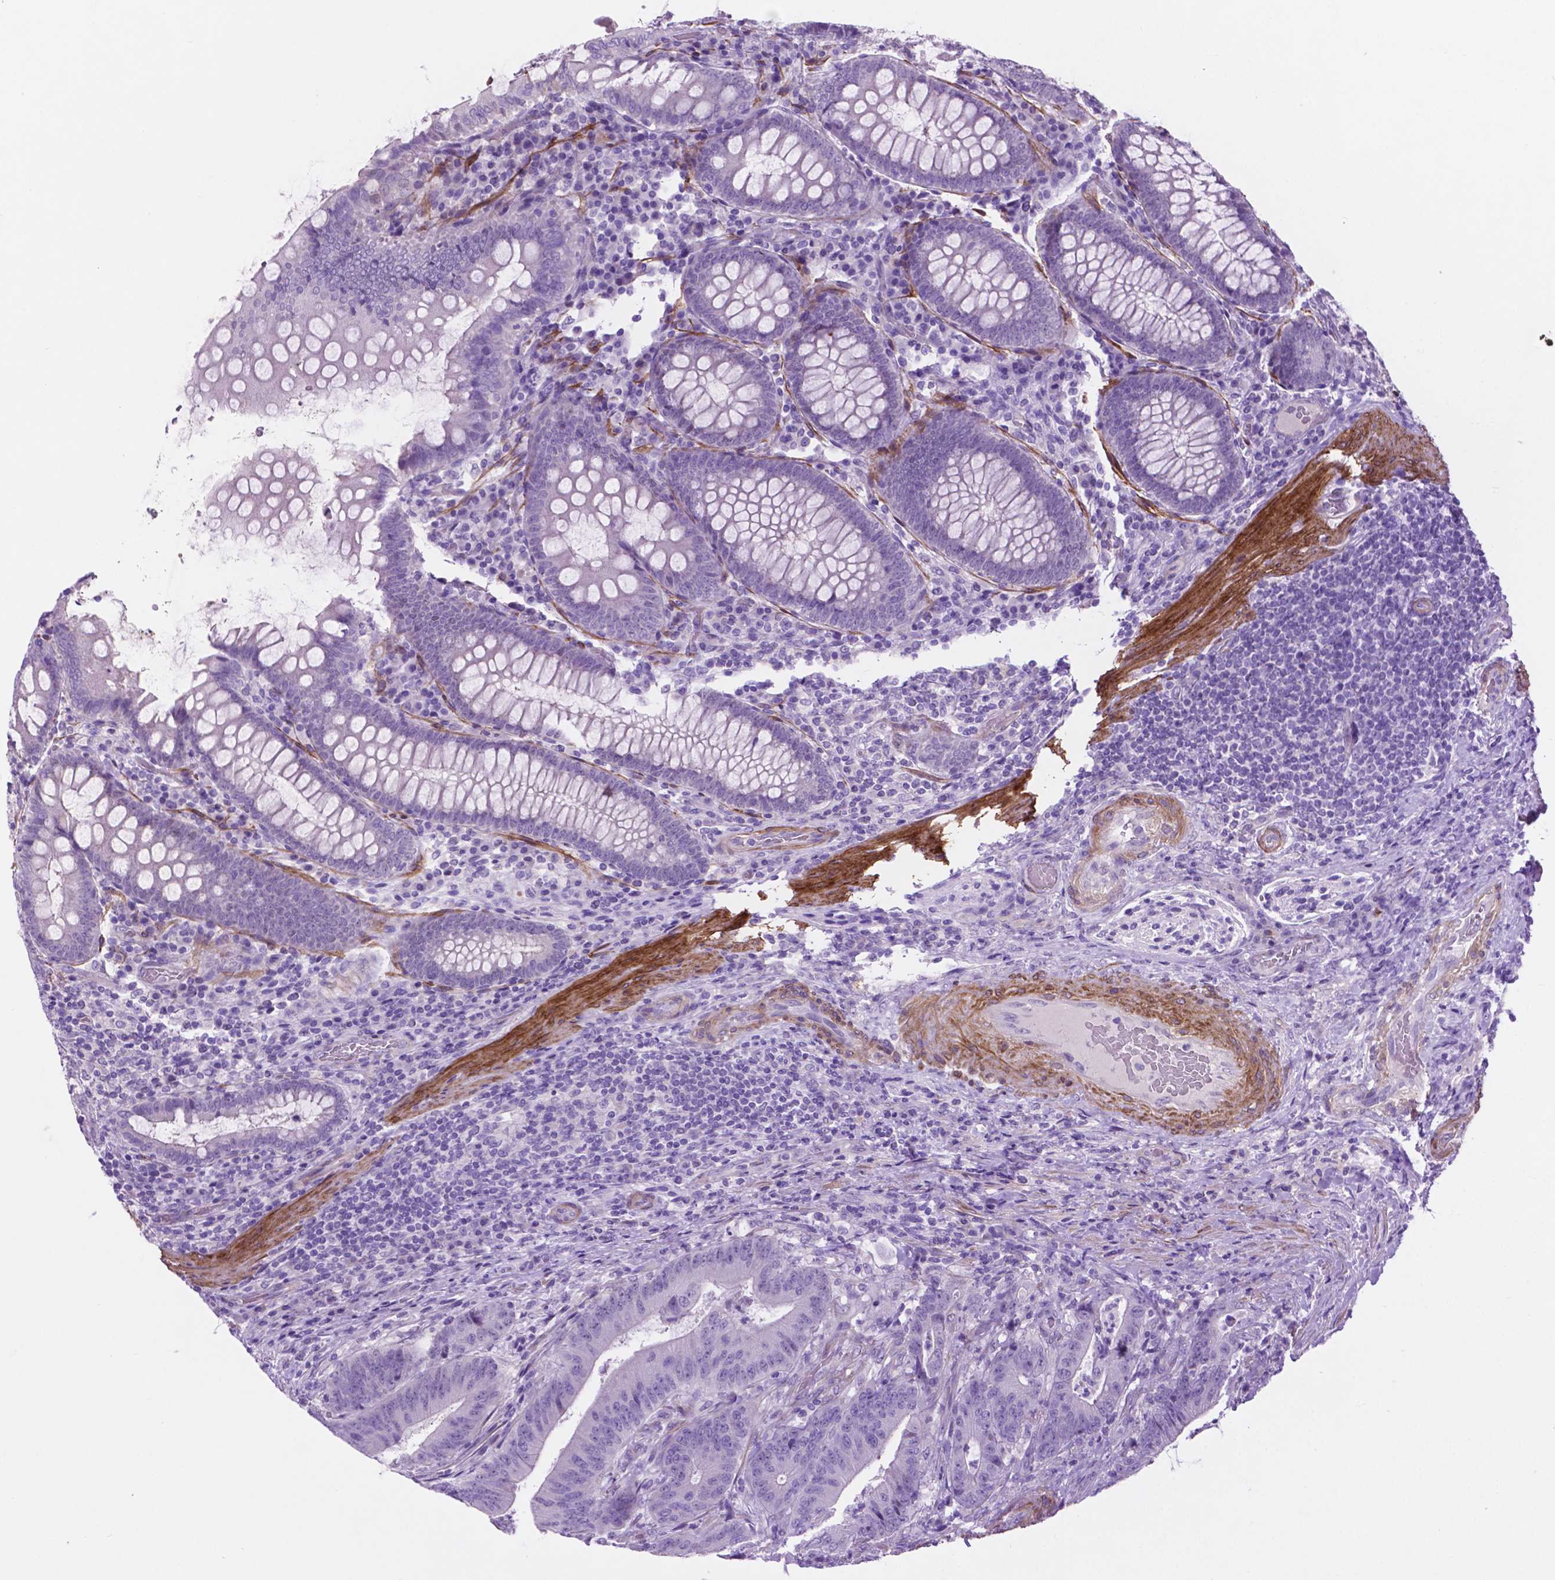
{"staining": {"intensity": "negative", "quantity": "none", "location": "none"}, "tissue": "colorectal cancer", "cell_type": "Tumor cells", "image_type": "cancer", "snomed": [{"axis": "morphology", "description": "Adenocarcinoma, NOS"}, {"axis": "topography", "description": "Colon"}], "caption": "Human colorectal adenocarcinoma stained for a protein using immunohistochemistry (IHC) shows no expression in tumor cells.", "gene": "ASPG", "patient": {"sex": "female", "age": 43}}